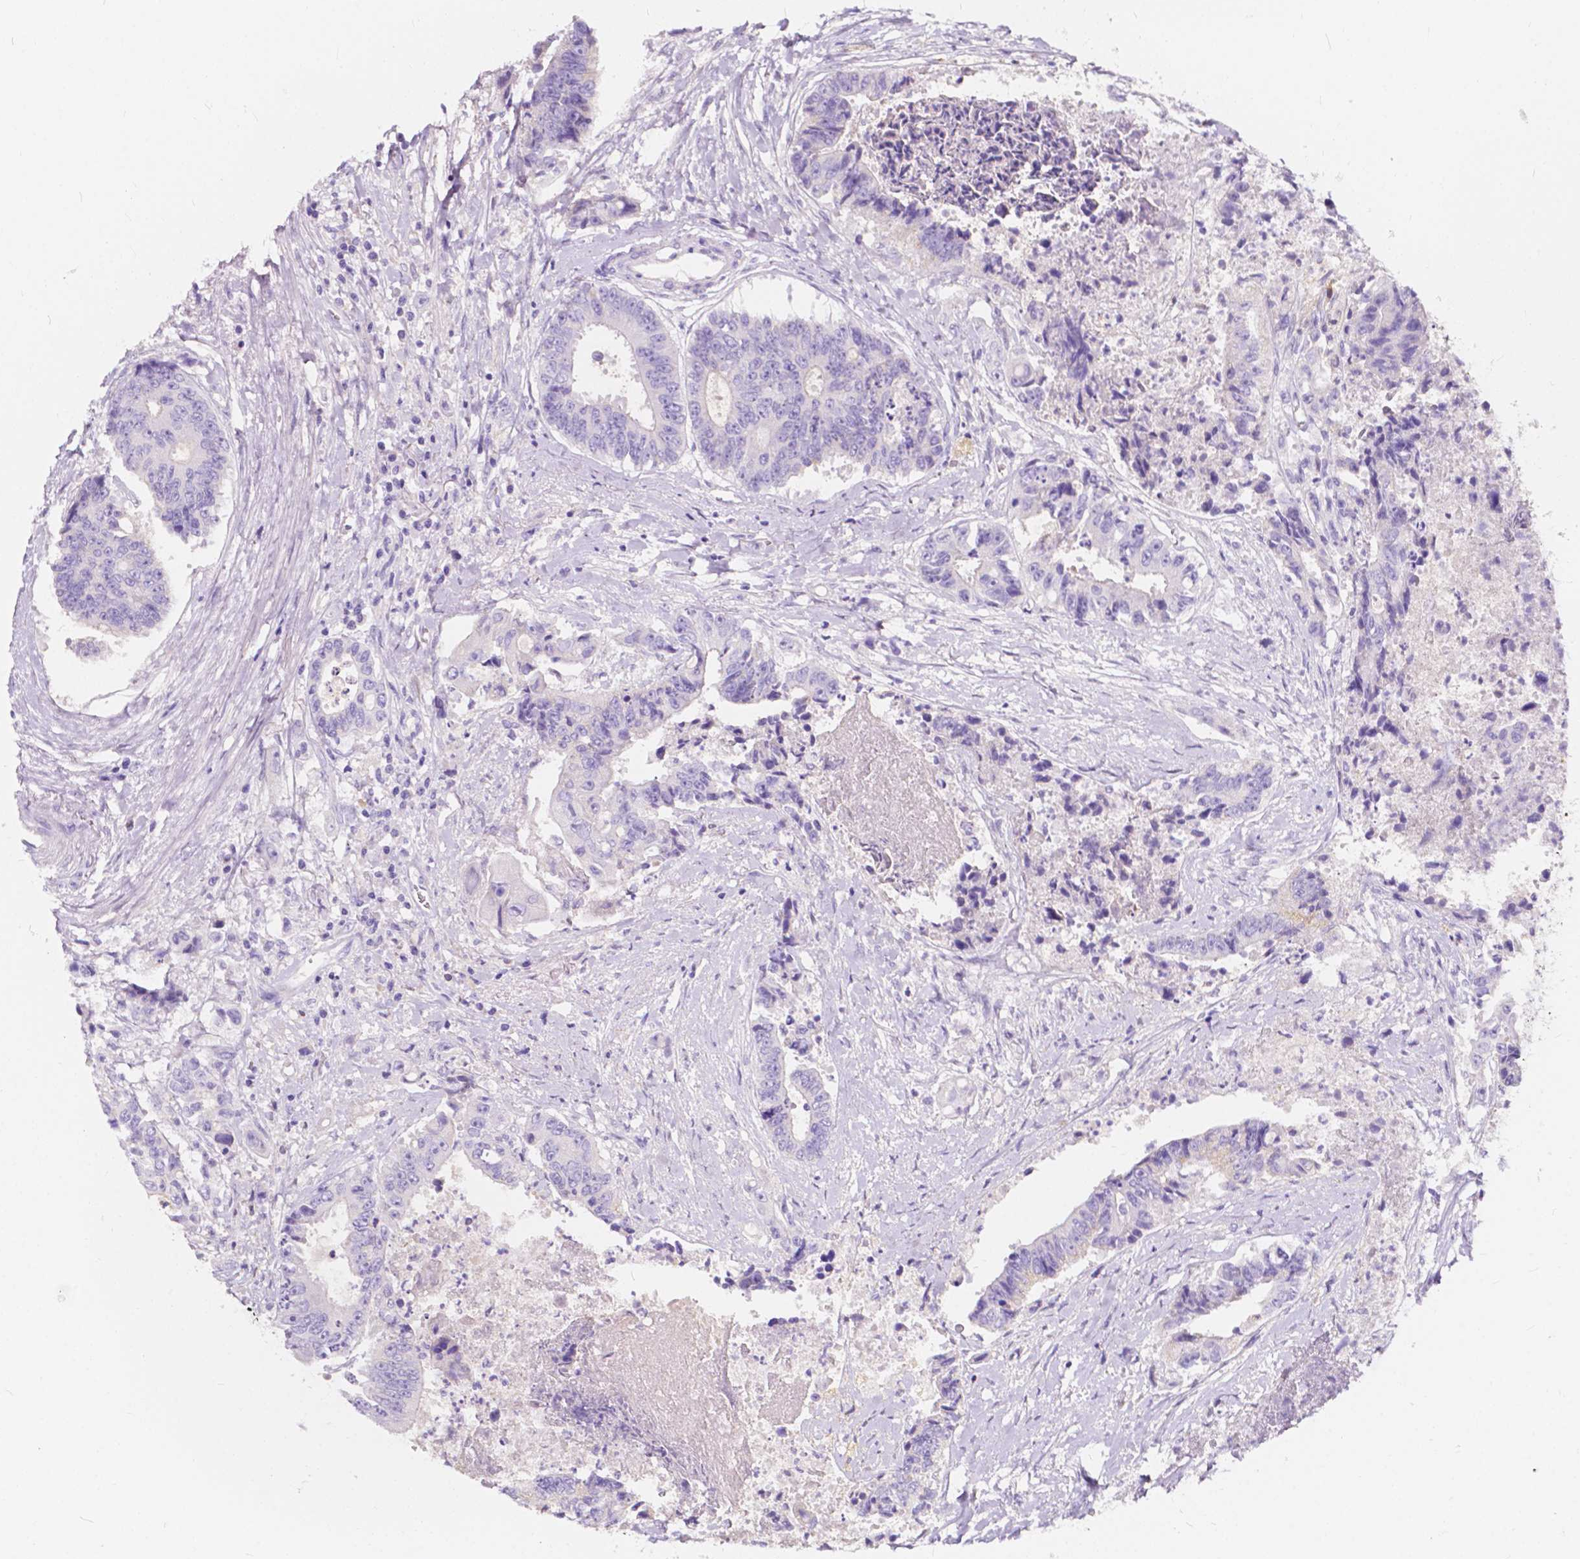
{"staining": {"intensity": "negative", "quantity": "none", "location": "none"}, "tissue": "colorectal cancer", "cell_type": "Tumor cells", "image_type": "cancer", "snomed": [{"axis": "morphology", "description": "Adenocarcinoma, NOS"}, {"axis": "topography", "description": "Rectum"}], "caption": "This is an IHC micrograph of adenocarcinoma (colorectal). There is no staining in tumor cells.", "gene": "CLSTN2", "patient": {"sex": "male", "age": 54}}